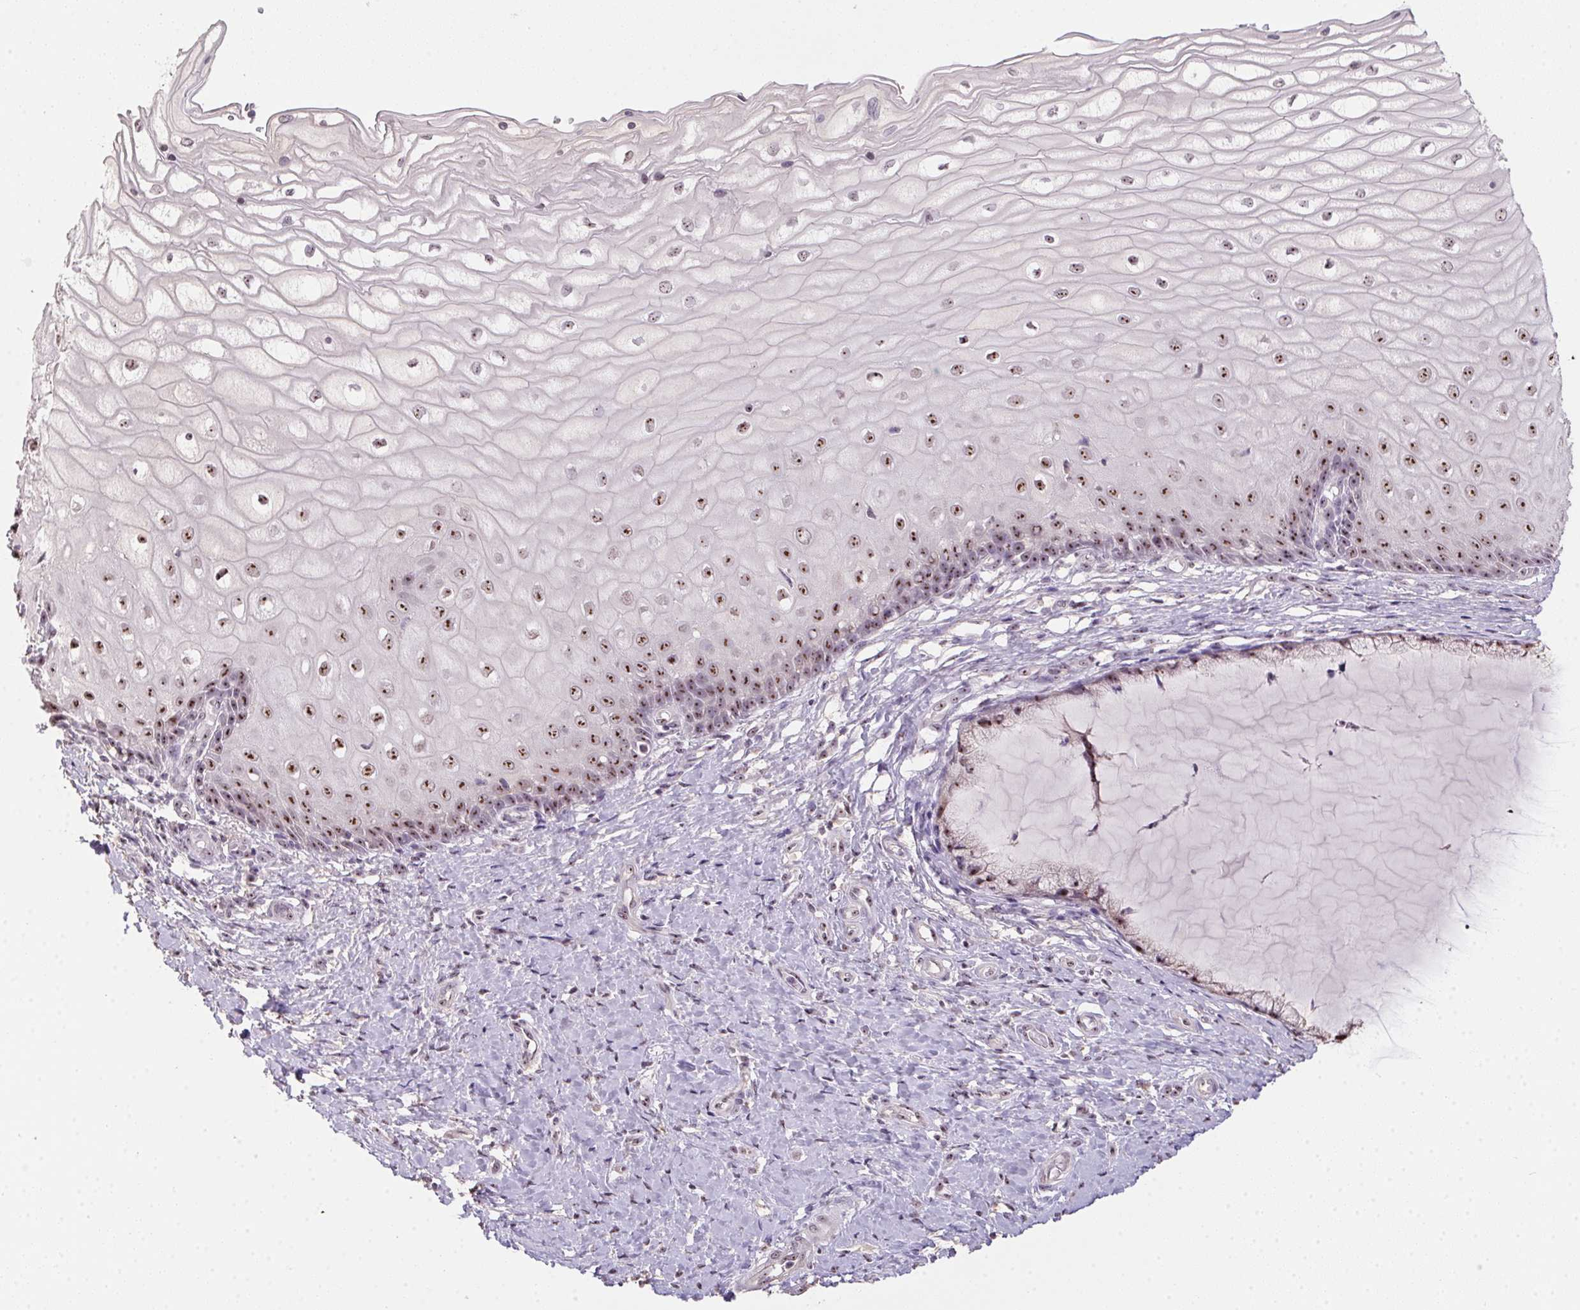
{"staining": {"intensity": "moderate", "quantity": ">75%", "location": "nuclear"}, "tissue": "cervix", "cell_type": "Glandular cells", "image_type": "normal", "snomed": [{"axis": "morphology", "description": "Normal tissue, NOS"}, {"axis": "topography", "description": "Cervix"}], "caption": "Protein analysis of unremarkable cervix shows moderate nuclear positivity in about >75% of glandular cells.", "gene": "BATF2", "patient": {"sex": "female", "age": 37}}